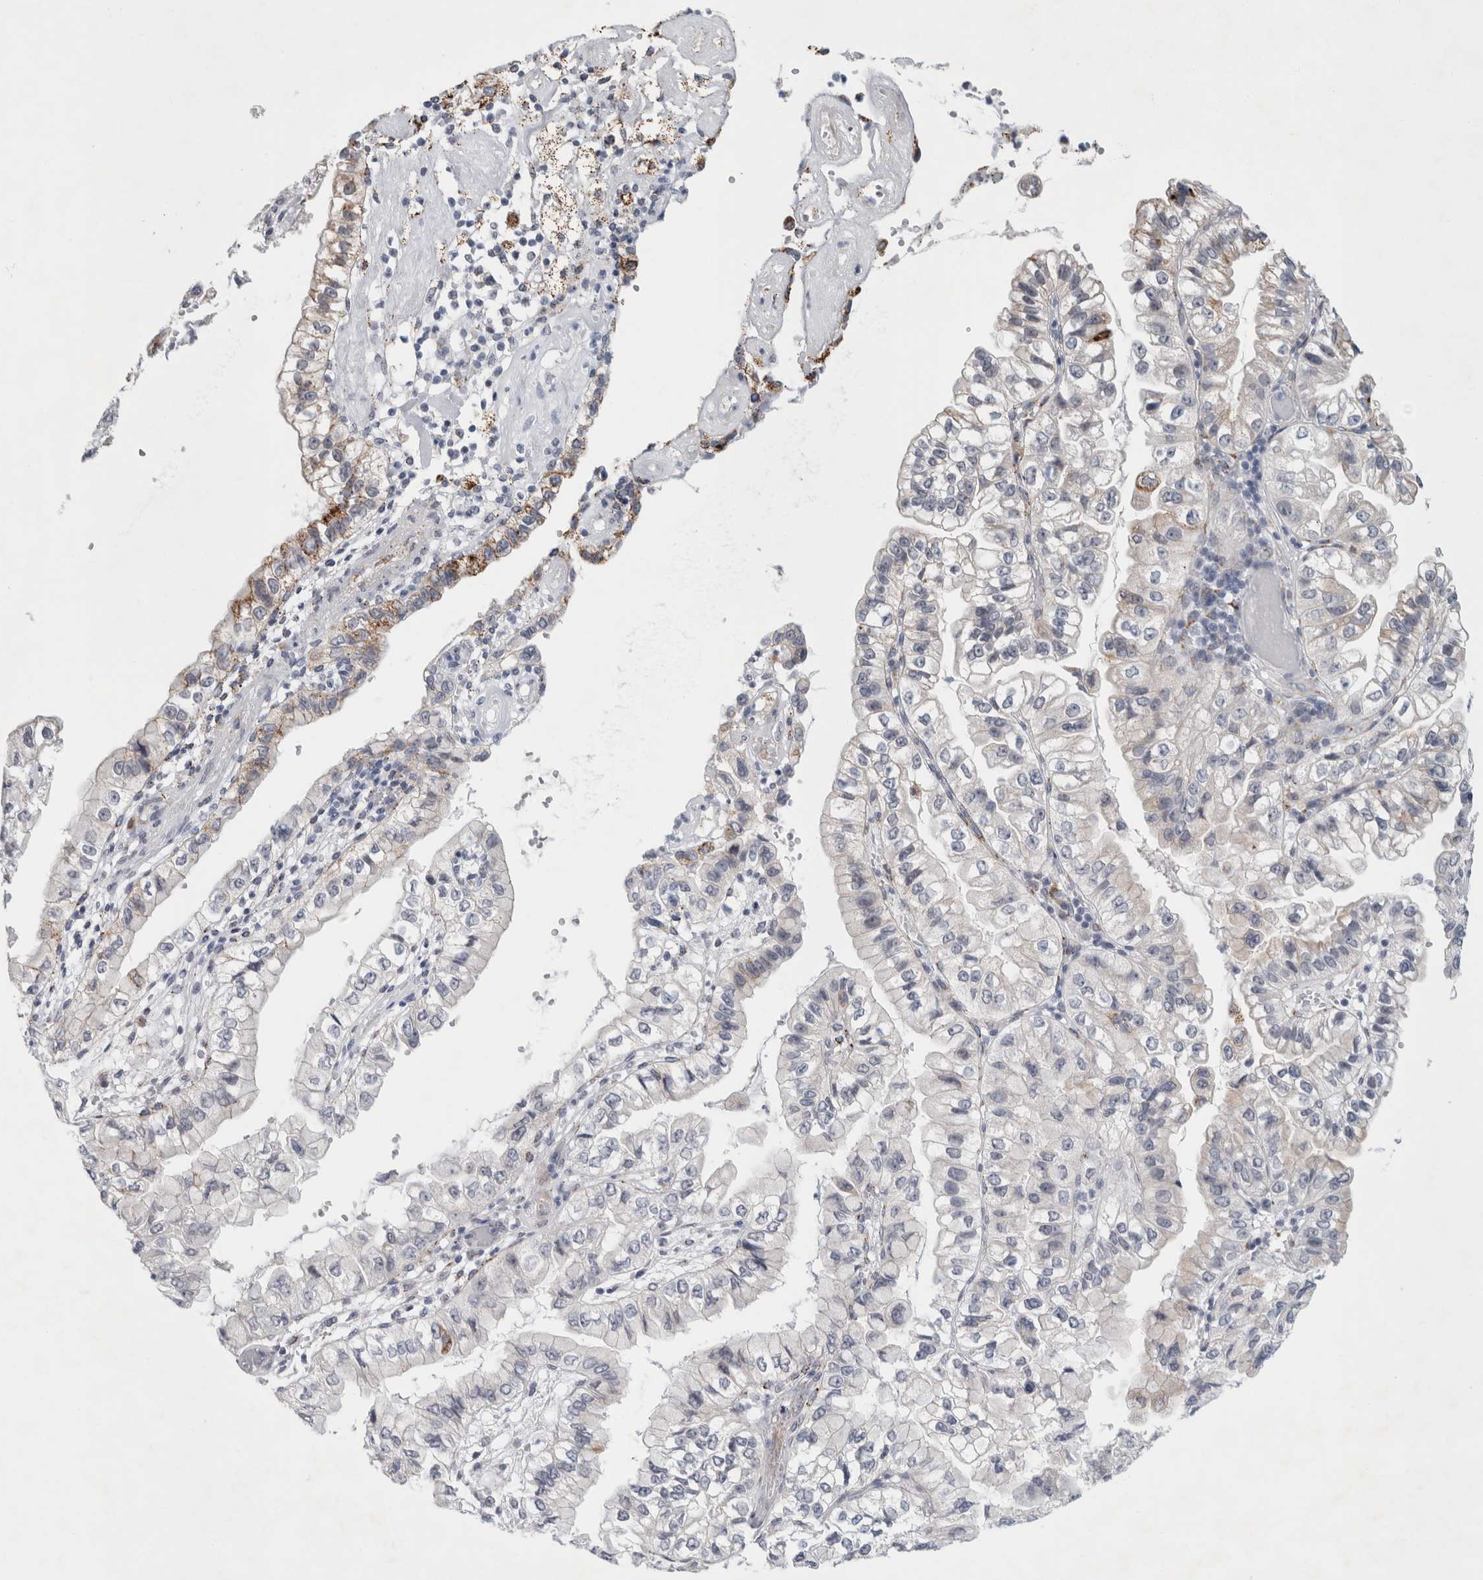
{"staining": {"intensity": "moderate", "quantity": "<25%", "location": "cytoplasmic/membranous"}, "tissue": "liver cancer", "cell_type": "Tumor cells", "image_type": "cancer", "snomed": [{"axis": "morphology", "description": "Cholangiocarcinoma"}, {"axis": "topography", "description": "Liver"}], "caption": "This histopathology image shows cholangiocarcinoma (liver) stained with immunohistochemistry (IHC) to label a protein in brown. The cytoplasmic/membranous of tumor cells show moderate positivity for the protein. Nuclei are counter-stained blue.", "gene": "NIPA1", "patient": {"sex": "female", "age": 79}}